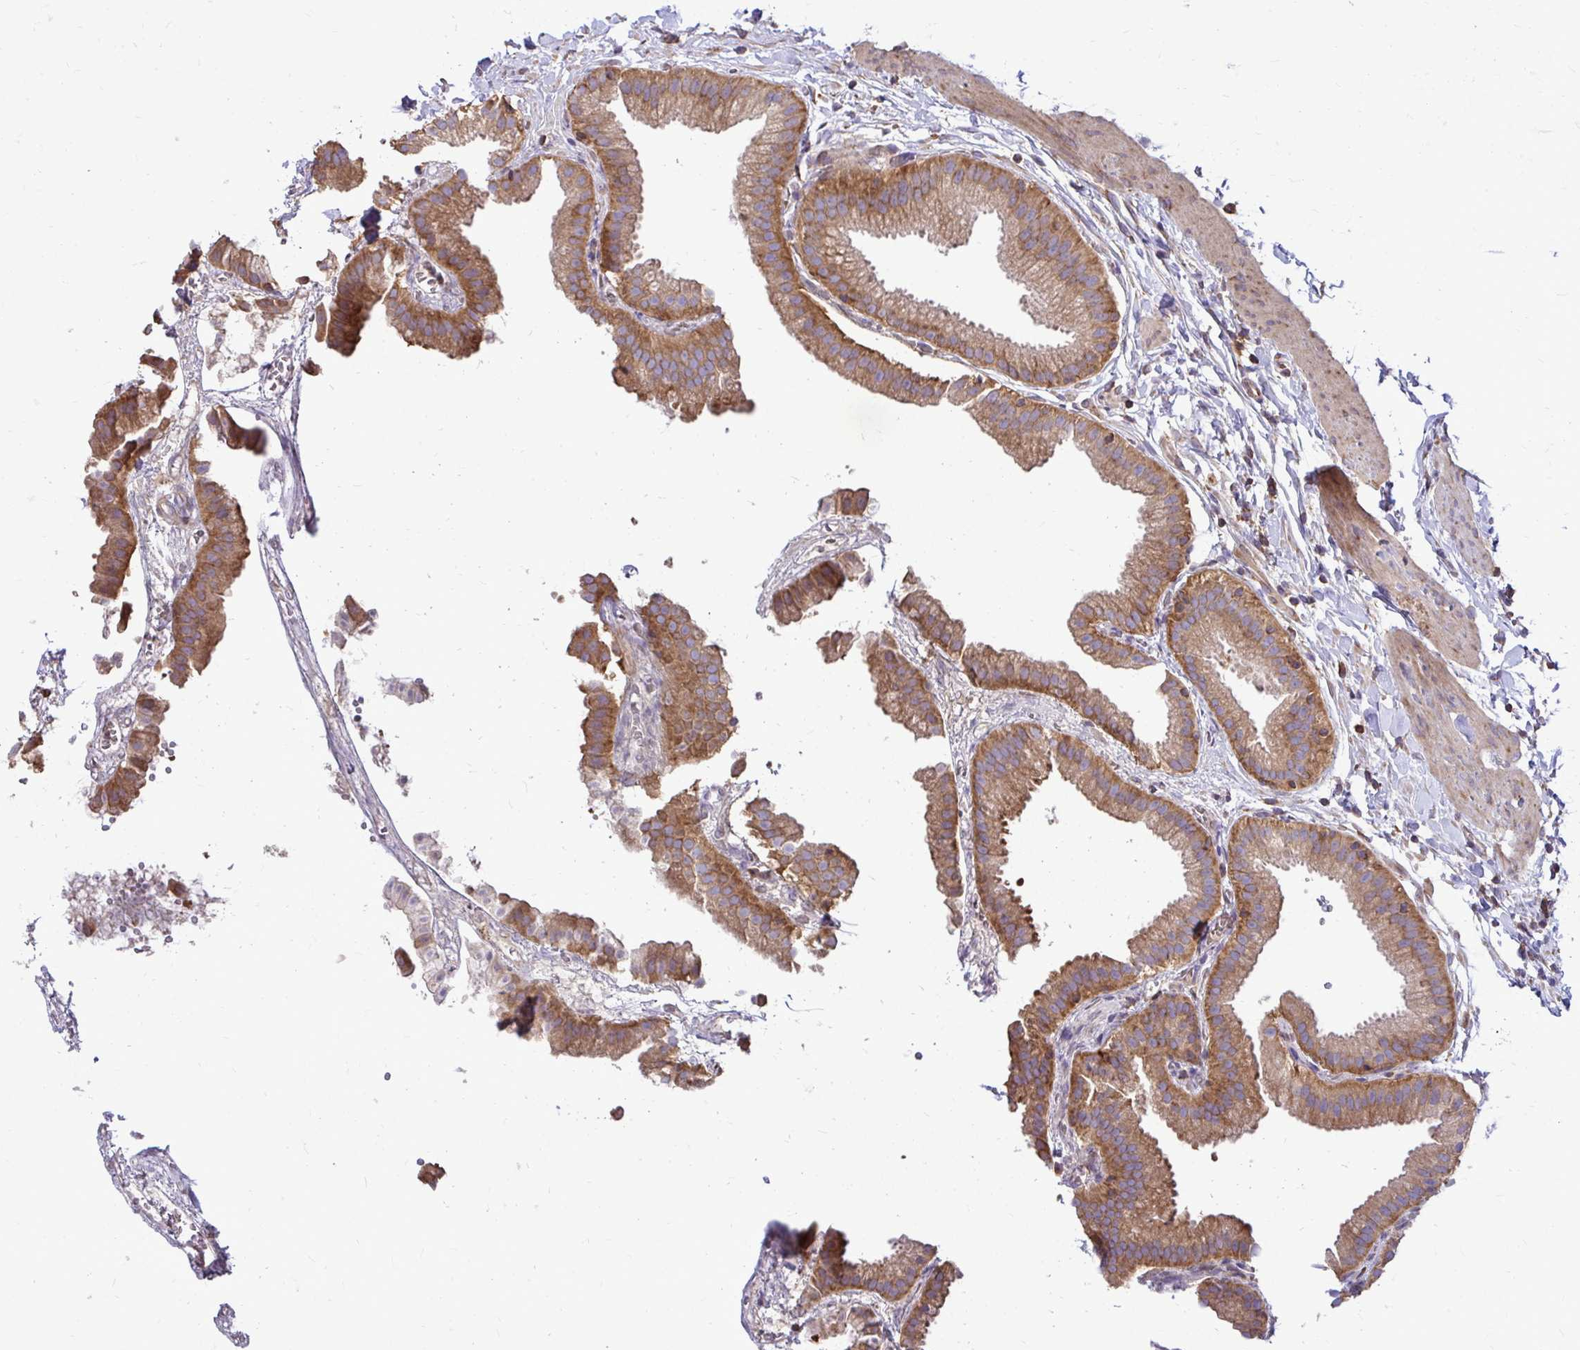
{"staining": {"intensity": "moderate", "quantity": ">75%", "location": "cytoplasmic/membranous"}, "tissue": "gallbladder", "cell_type": "Glandular cells", "image_type": "normal", "snomed": [{"axis": "morphology", "description": "Normal tissue, NOS"}, {"axis": "topography", "description": "Gallbladder"}], "caption": "An image showing moderate cytoplasmic/membranous expression in about >75% of glandular cells in unremarkable gallbladder, as visualized by brown immunohistochemical staining.", "gene": "FMR1", "patient": {"sex": "female", "age": 63}}